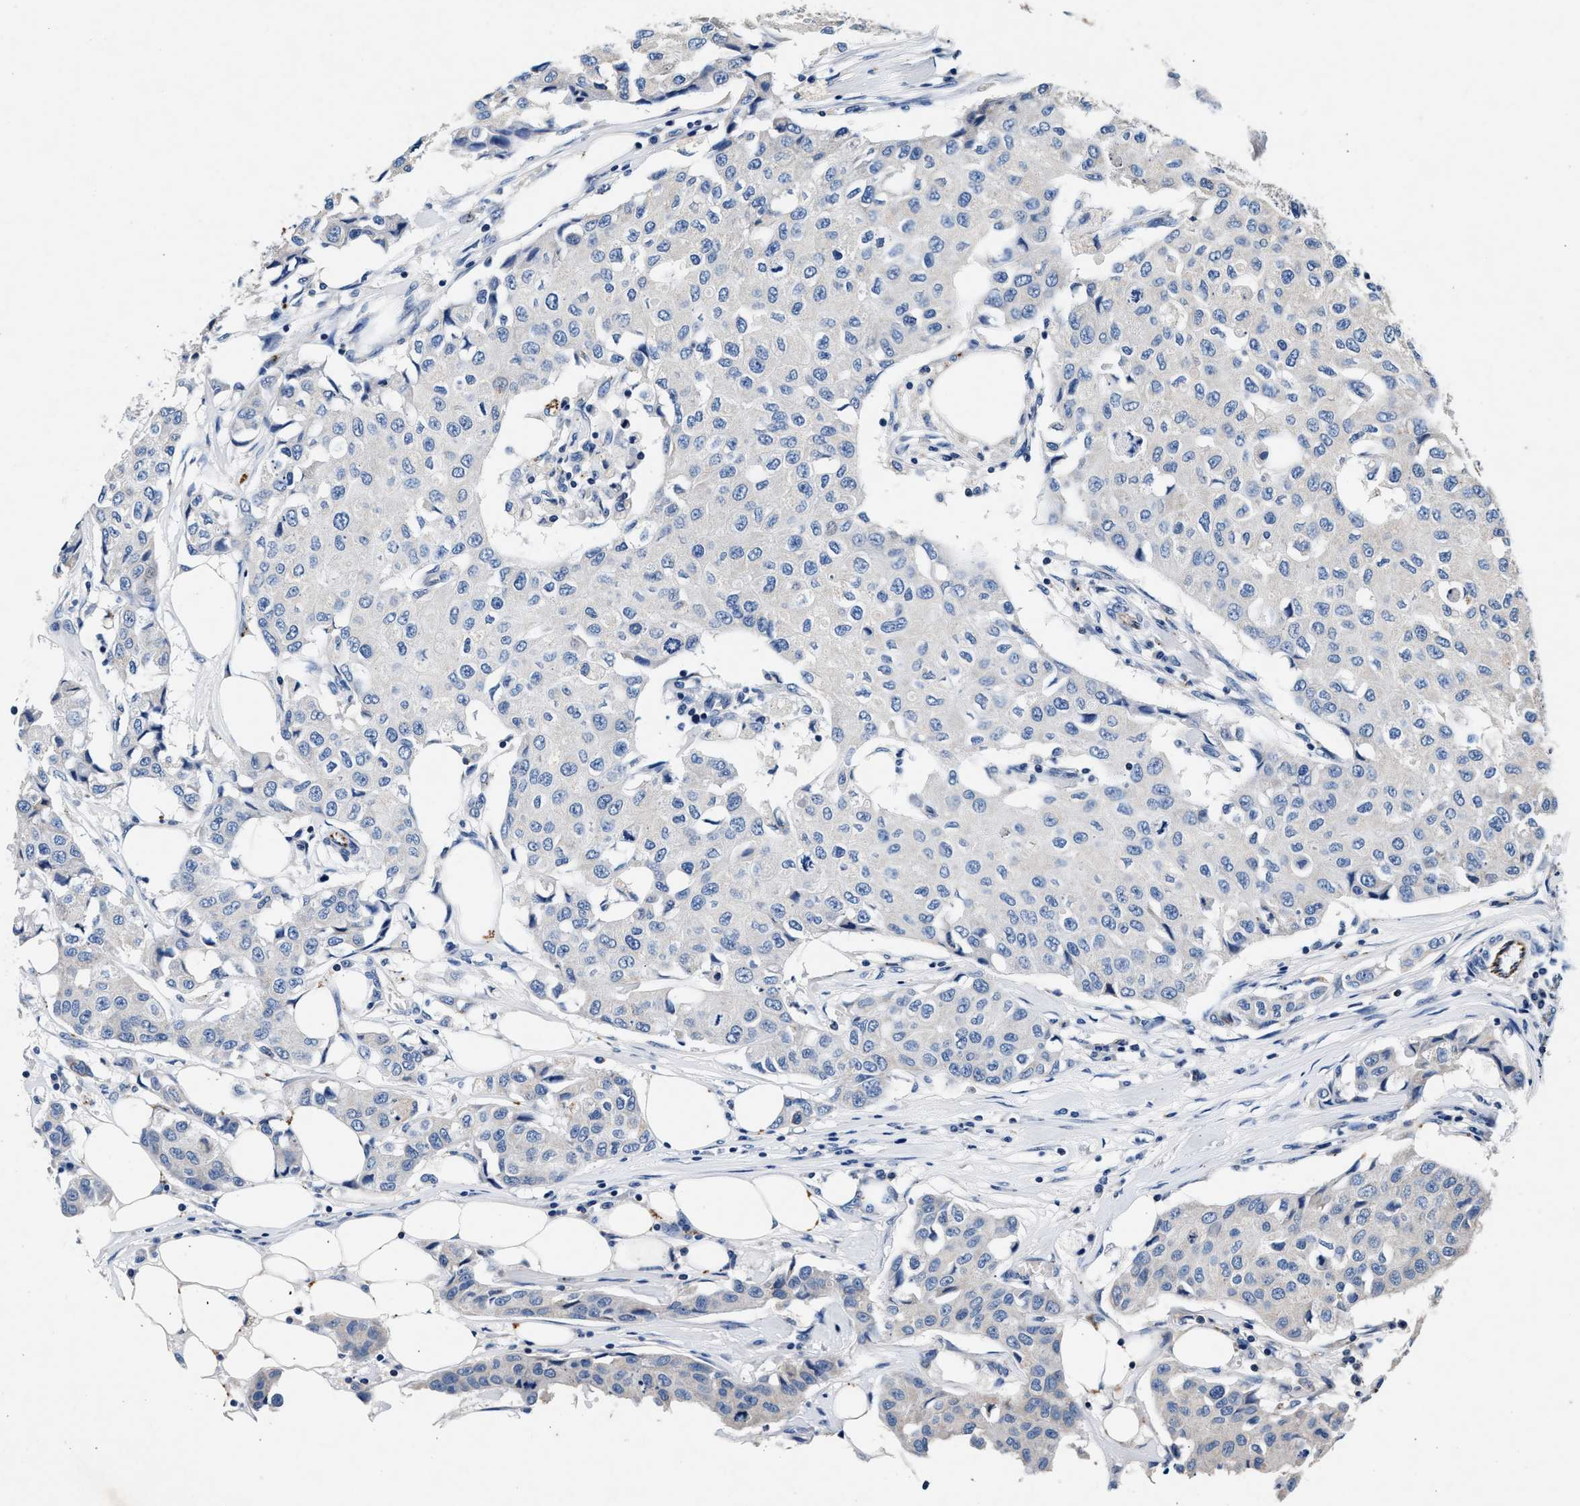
{"staining": {"intensity": "negative", "quantity": "none", "location": "none"}, "tissue": "breast cancer", "cell_type": "Tumor cells", "image_type": "cancer", "snomed": [{"axis": "morphology", "description": "Duct carcinoma"}, {"axis": "topography", "description": "Breast"}], "caption": "Tumor cells show no significant expression in breast cancer (intraductal carcinoma).", "gene": "PKD2L1", "patient": {"sex": "female", "age": 80}}